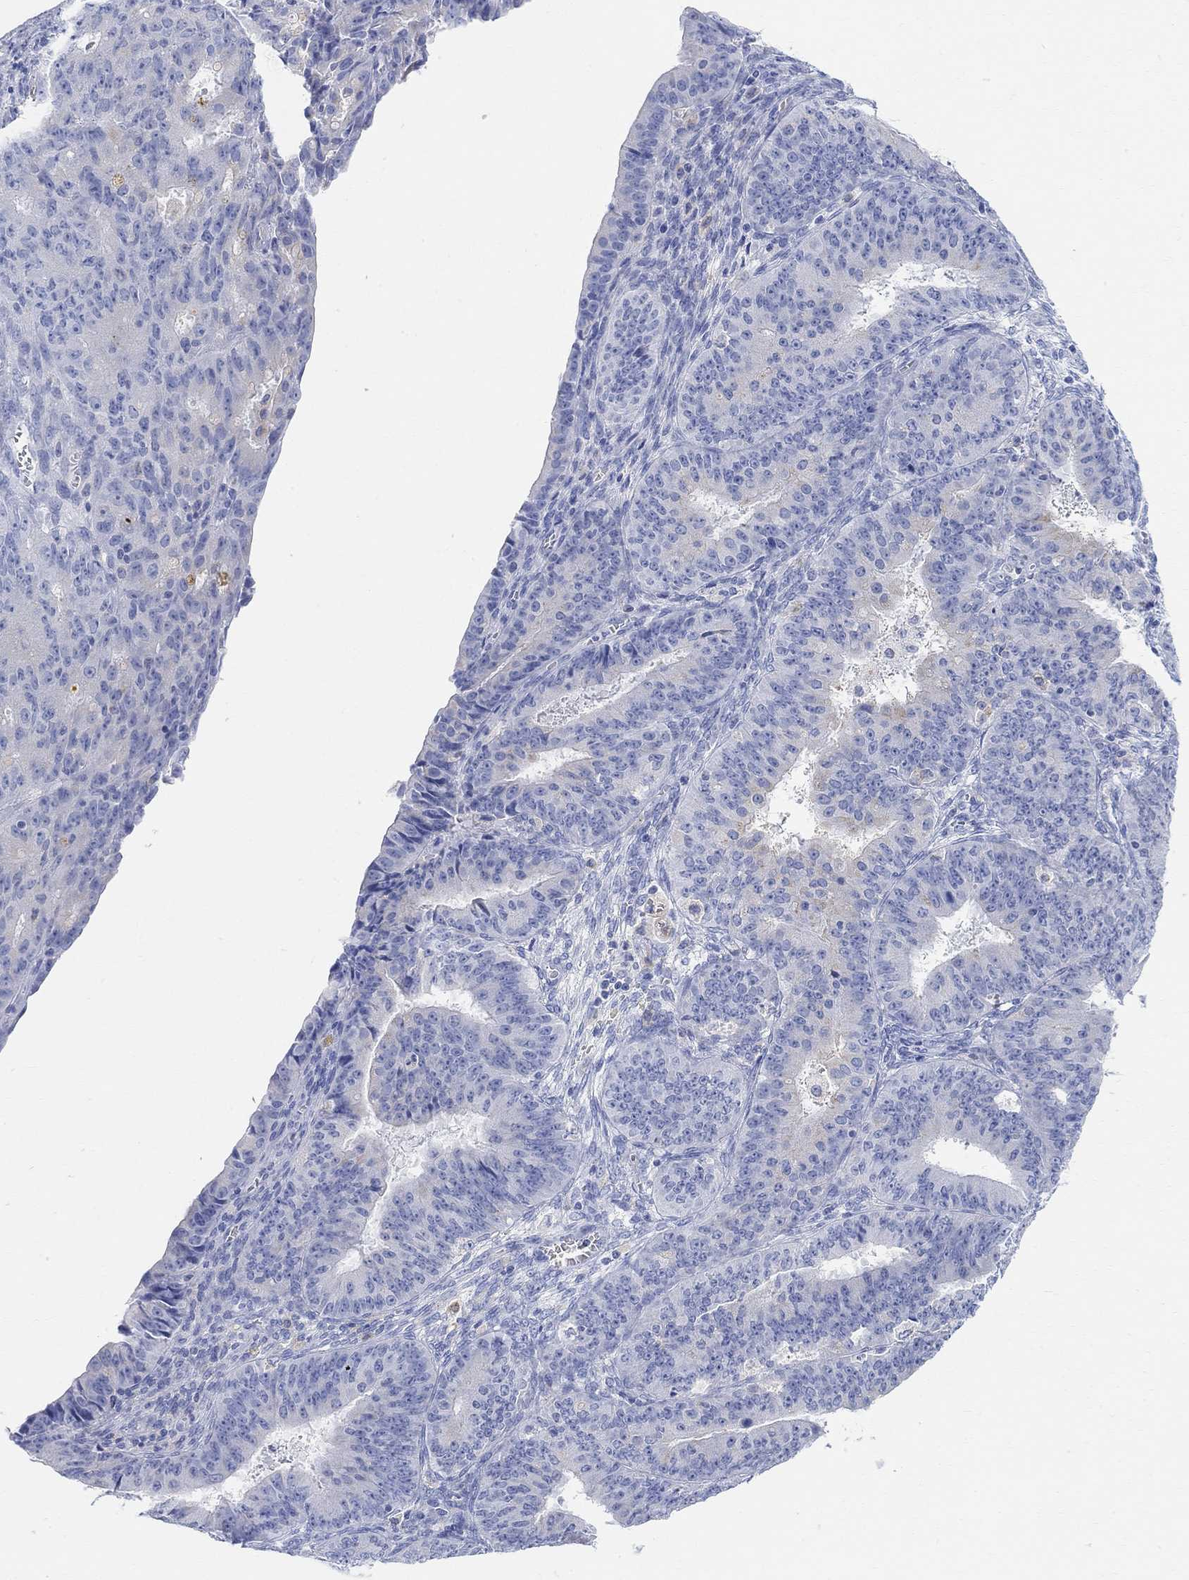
{"staining": {"intensity": "negative", "quantity": "none", "location": "none"}, "tissue": "ovarian cancer", "cell_type": "Tumor cells", "image_type": "cancer", "snomed": [{"axis": "morphology", "description": "Carcinoma, endometroid"}, {"axis": "topography", "description": "Ovary"}], "caption": "Tumor cells are negative for protein expression in human endometroid carcinoma (ovarian).", "gene": "RETNLB", "patient": {"sex": "female", "age": 42}}